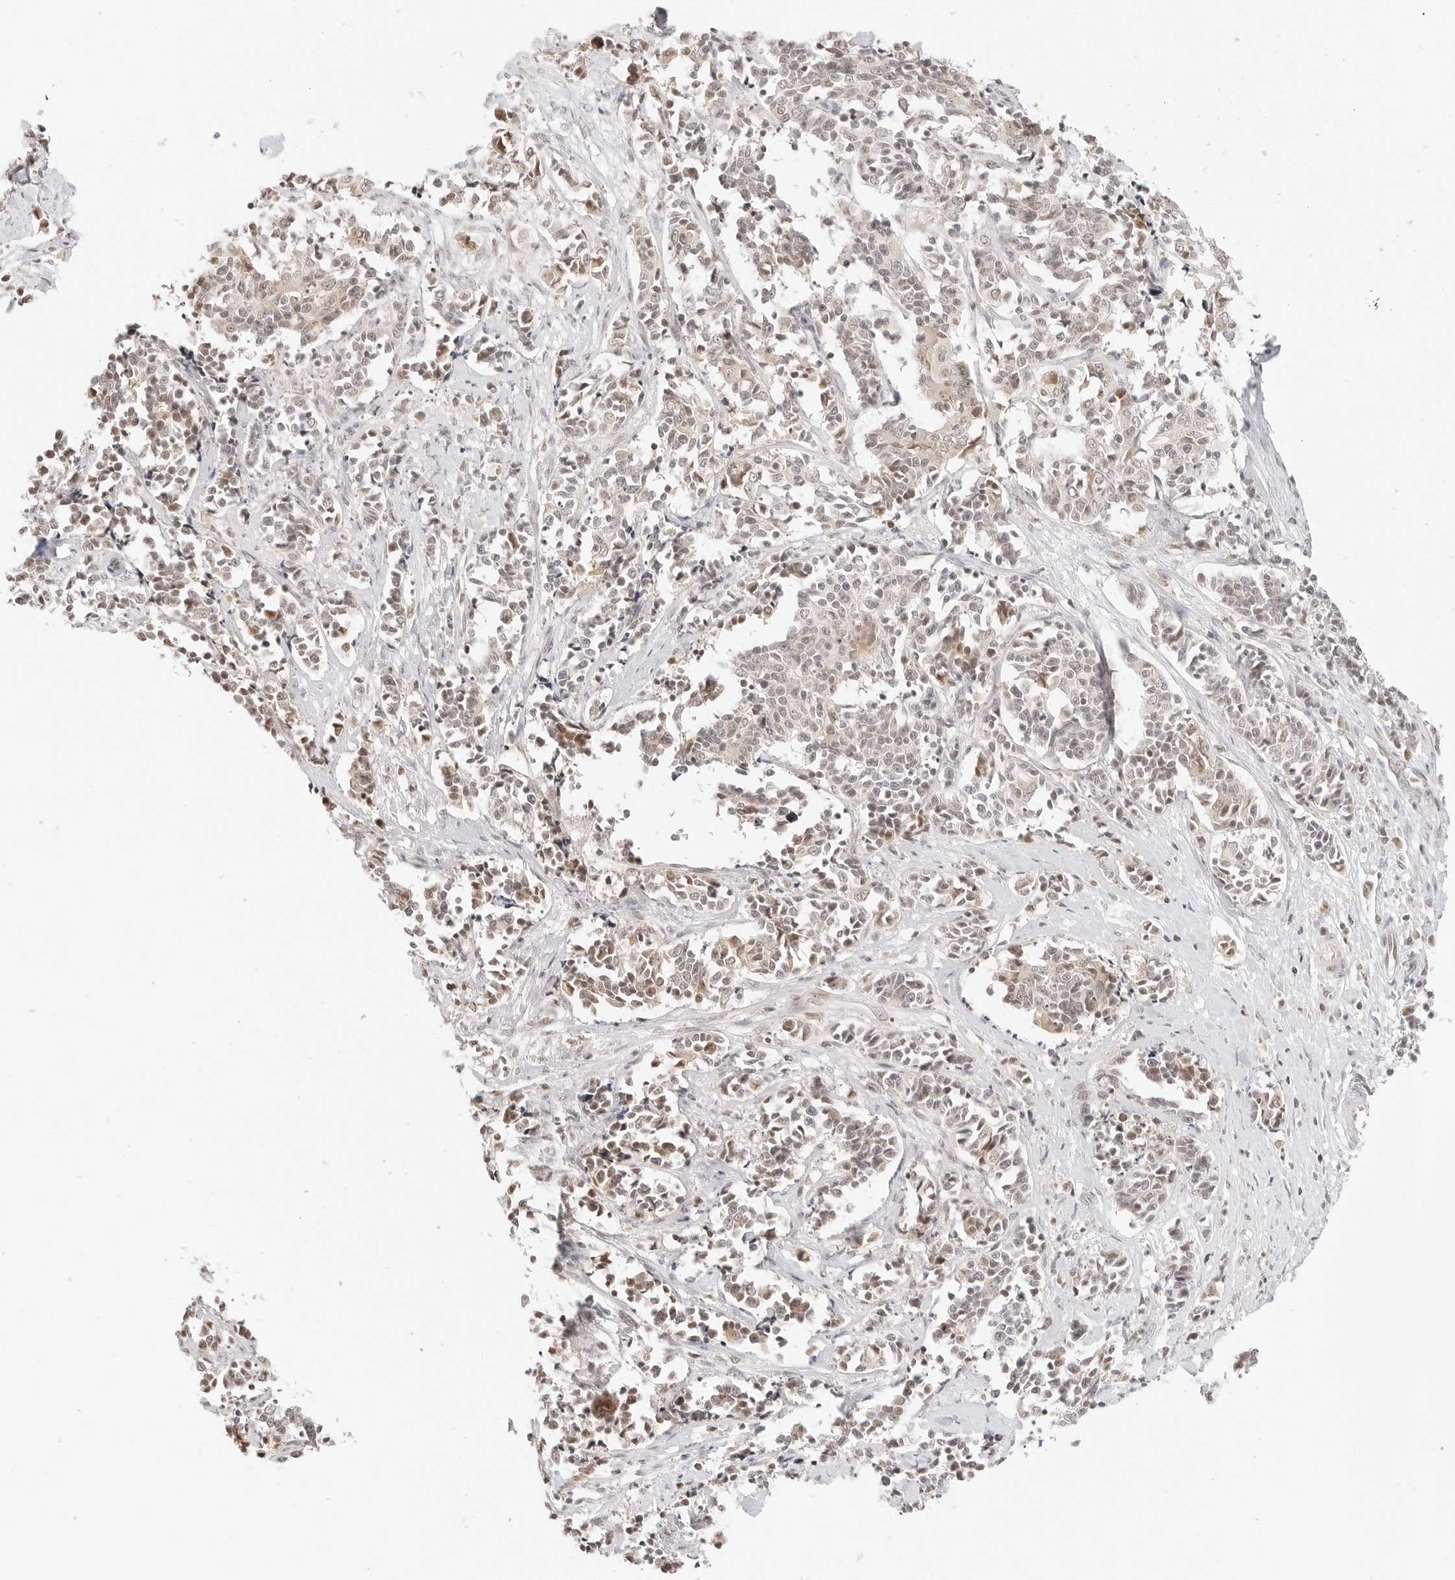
{"staining": {"intensity": "weak", "quantity": "<25%", "location": "nuclear"}, "tissue": "cervical cancer", "cell_type": "Tumor cells", "image_type": "cancer", "snomed": [{"axis": "morphology", "description": "Normal tissue, NOS"}, {"axis": "morphology", "description": "Squamous cell carcinoma, NOS"}, {"axis": "topography", "description": "Cervix"}], "caption": "High power microscopy histopathology image of an immunohistochemistry (IHC) photomicrograph of cervical squamous cell carcinoma, revealing no significant positivity in tumor cells. (DAB (3,3'-diaminobenzidine) IHC, high magnification).", "gene": "RPS6KL1", "patient": {"sex": "female", "age": 35}}